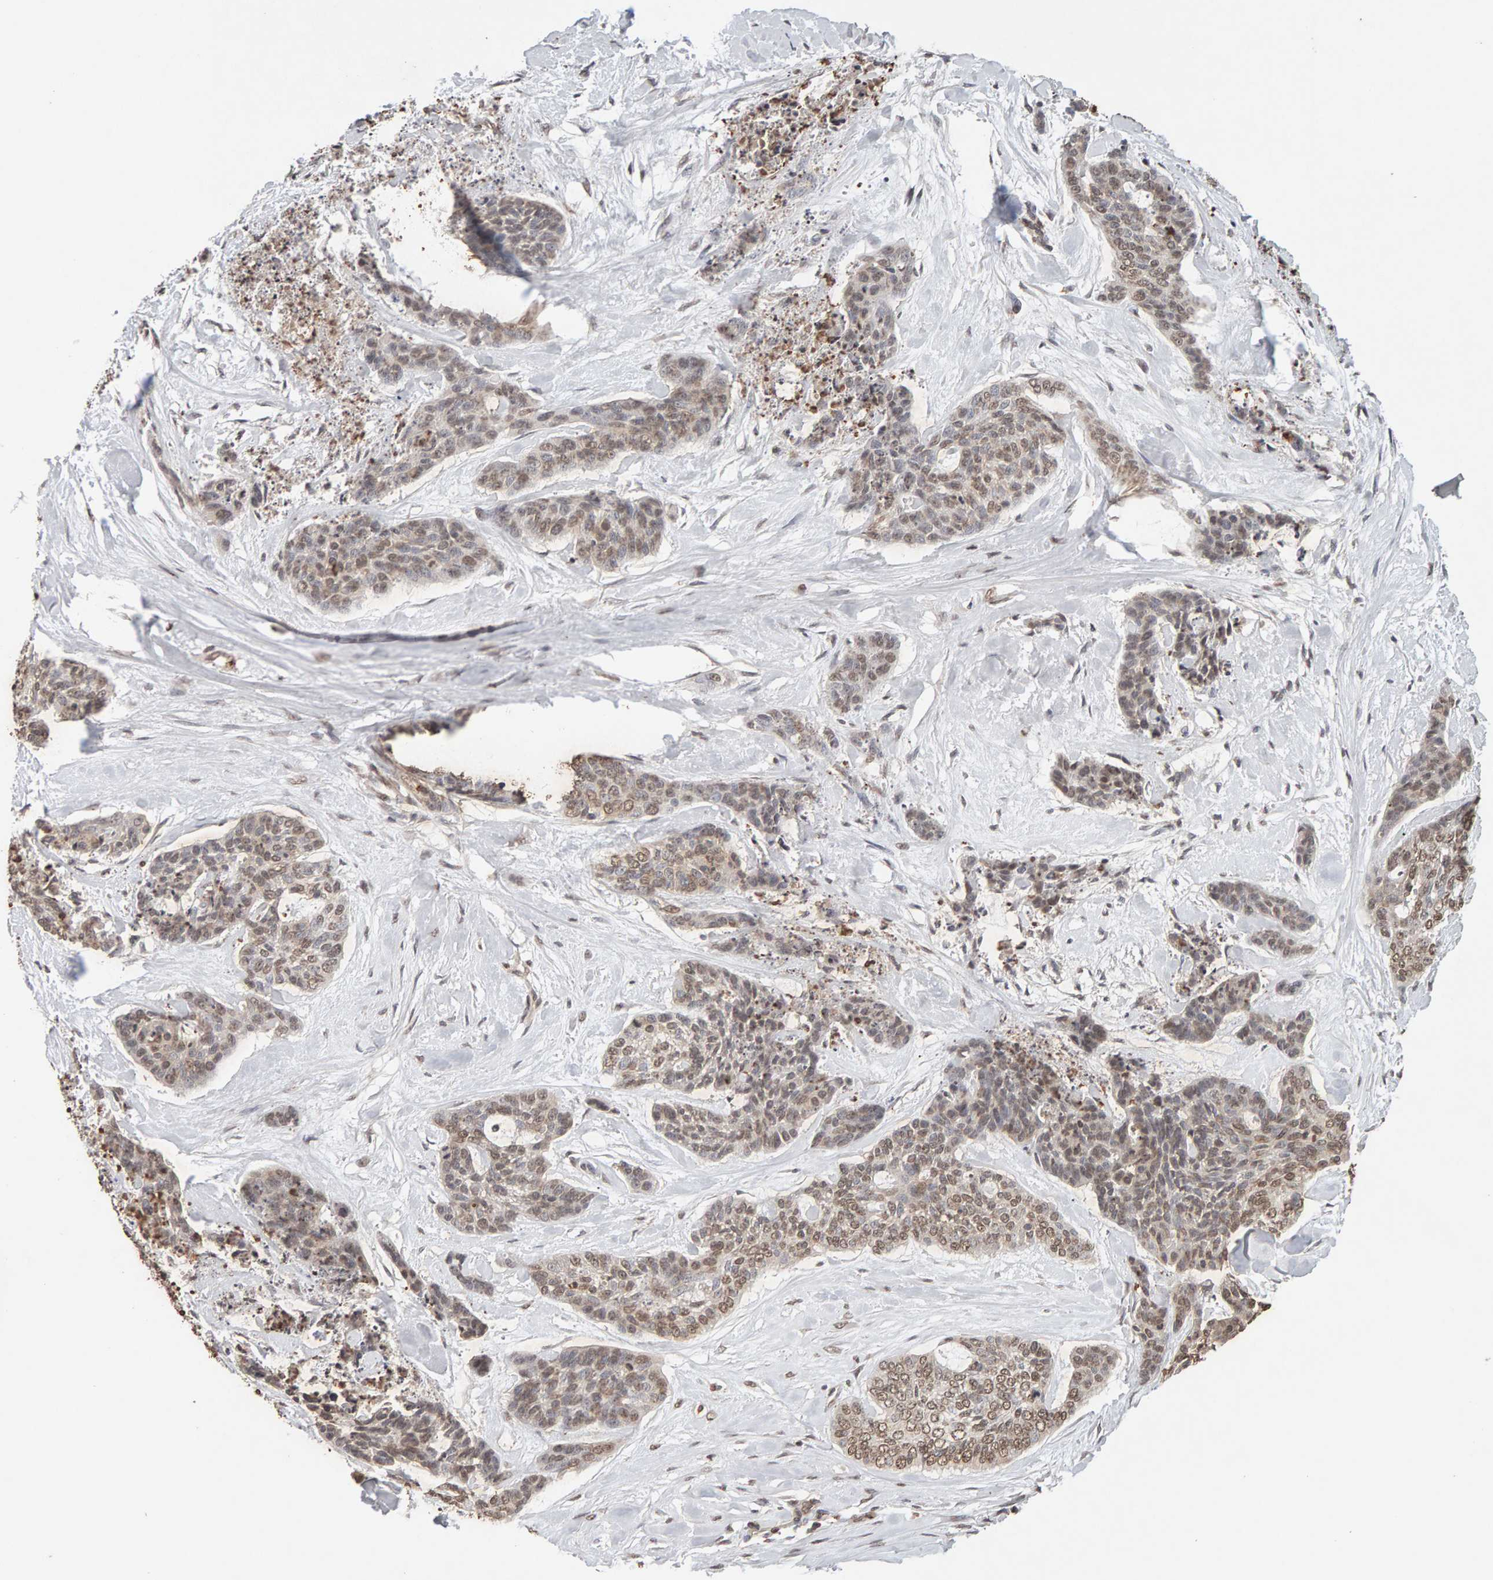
{"staining": {"intensity": "moderate", "quantity": ">75%", "location": "nuclear"}, "tissue": "skin cancer", "cell_type": "Tumor cells", "image_type": "cancer", "snomed": [{"axis": "morphology", "description": "Basal cell carcinoma"}, {"axis": "topography", "description": "Skin"}], "caption": "Immunohistochemistry (IHC) histopathology image of human skin cancer (basal cell carcinoma) stained for a protein (brown), which reveals medium levels of moderate nuclear expression in about >75% of tumor cells.", "gene": "DNAJB5", "patient": {"sex": "female", "age": 64}}